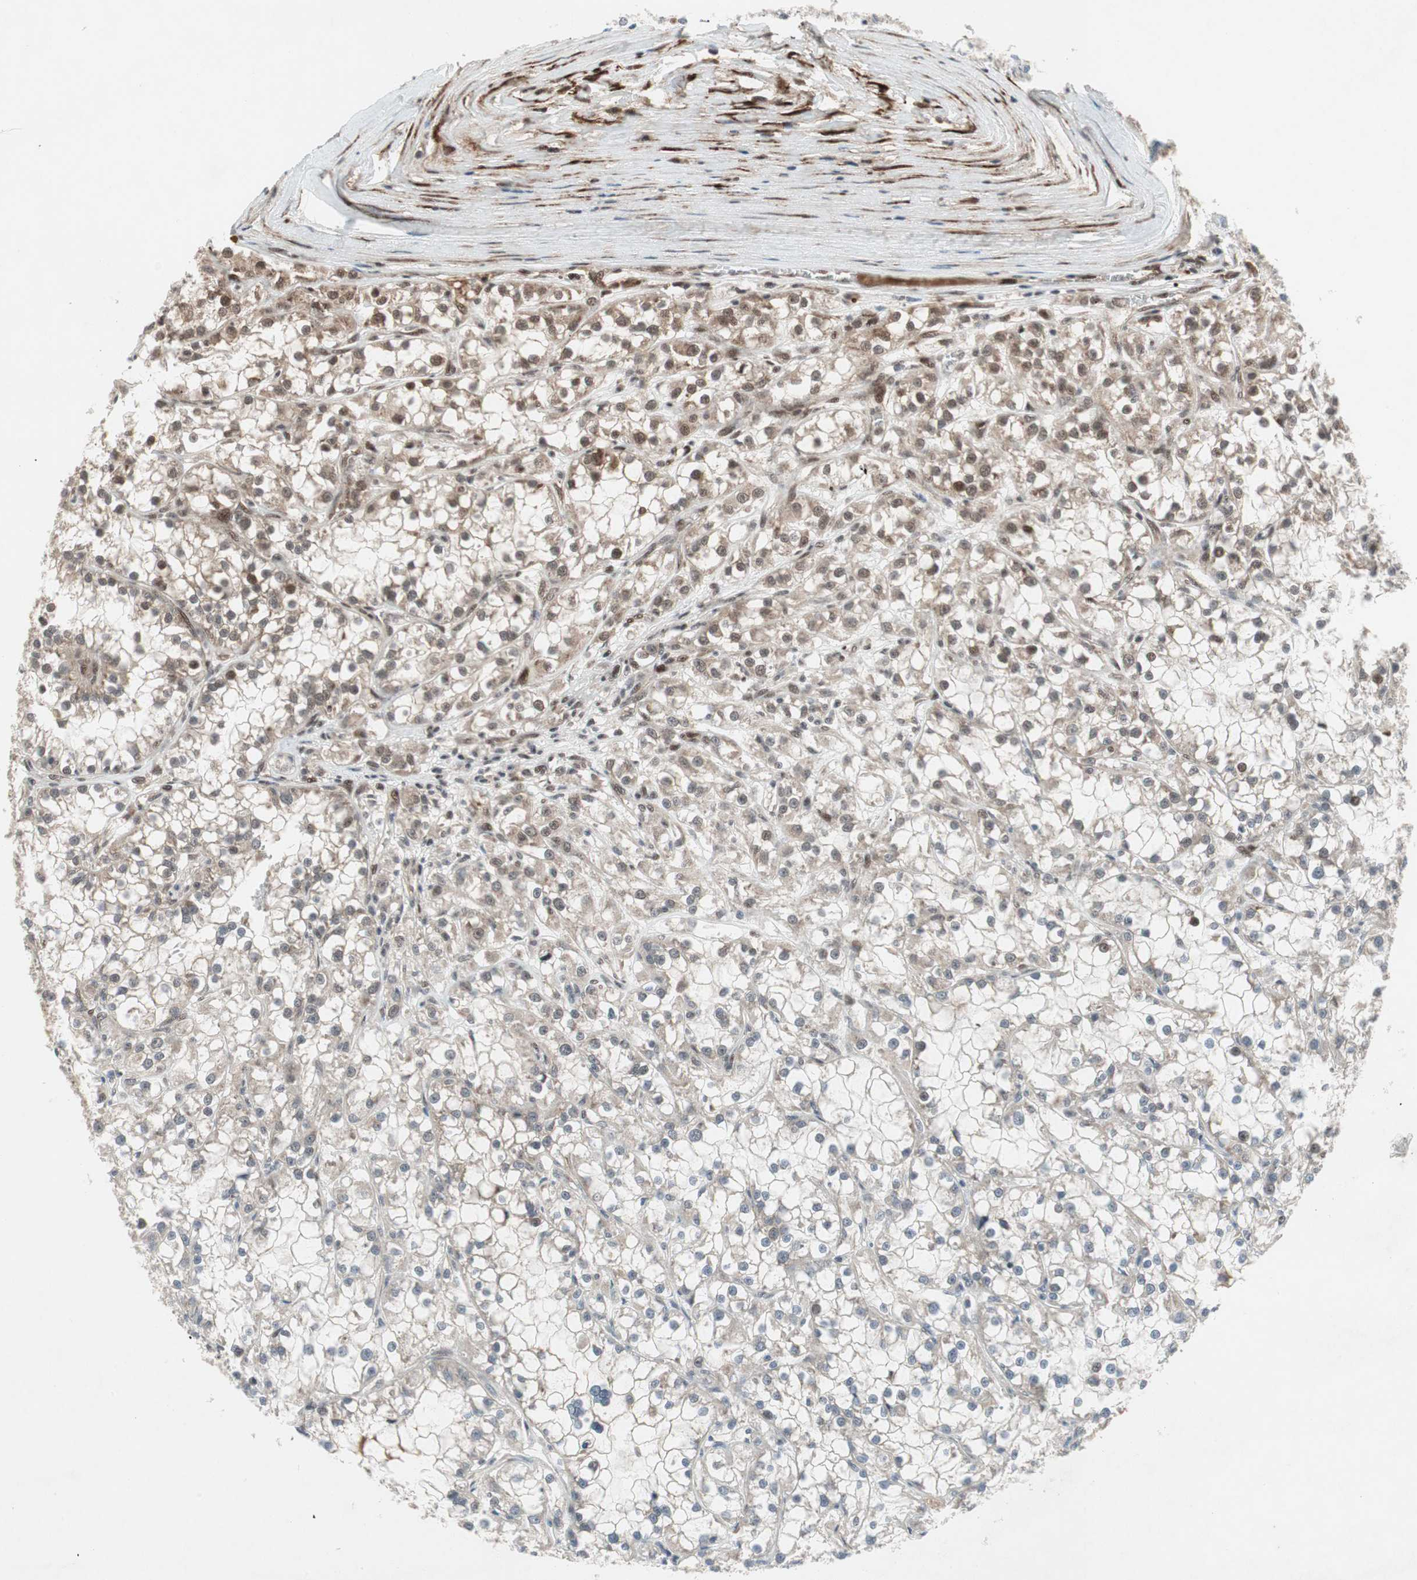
{"staining": {"intensity": "moderate", "quantity": "<25%", "location": "nuclear"}, "tissue": "renal cancer", "cell_type": "Tumor cells", "image_type": "cancer", "snomed": [{"axis": "morphology", "description": "Adenocarcinoma, NOS"}, {"axis": "topography", "description": "Kidney"}], "caption": "Brown immunohistochemical staining in renal cancer displays moderate nuclear positivity in about <25% of tumor cells. Immunohistochemistry stains the protein of interest in brown and the nuclei are stained blue.", "gene": "TCF12", "patient": {"sex": "female", "age": 52}}